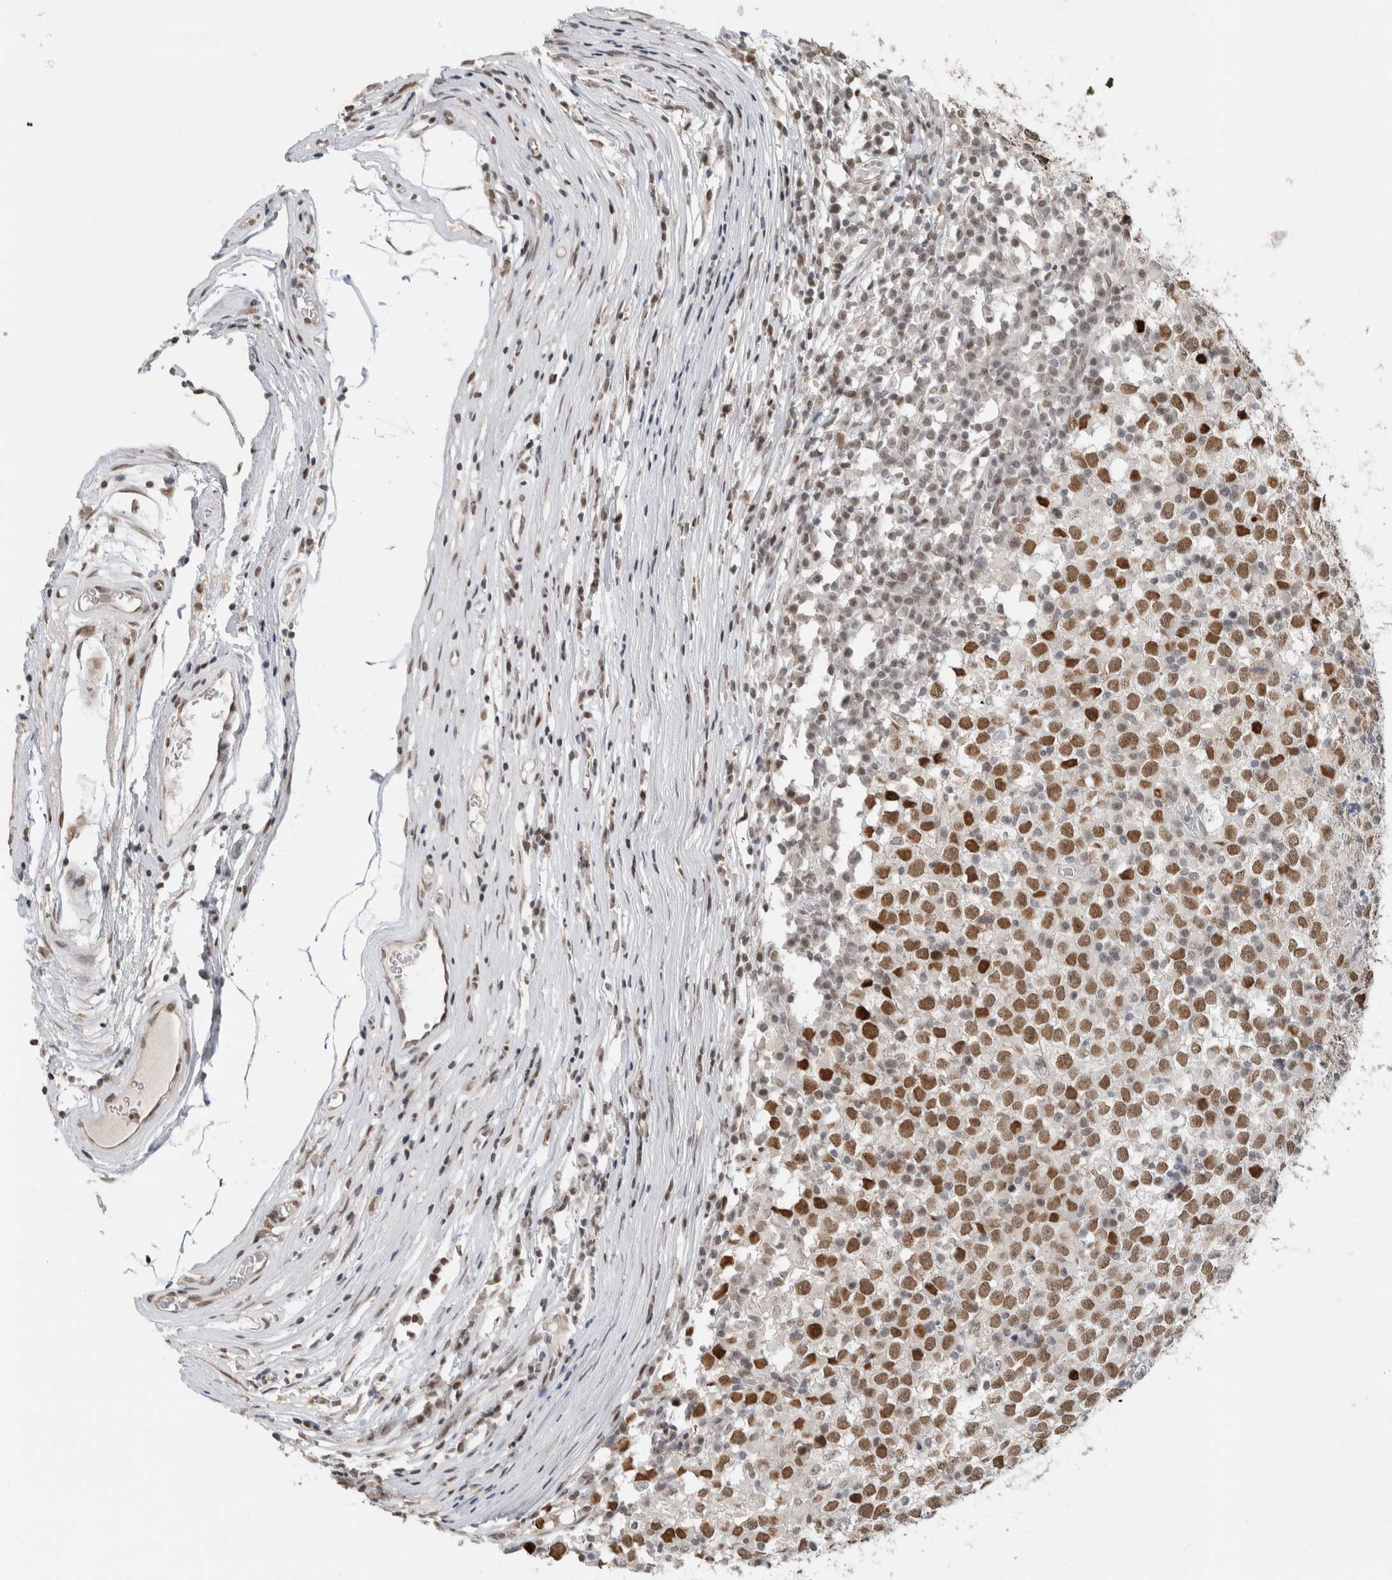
{"staining": {"intensity": "moderate", "quantity": ">75%", "location": "nuclear"}, "tissue": "testis cancer", "cell_type": "Tumor cells", "image_type": "cancer", "snomed": [{"axis": "morphology", "description": "Seminoma, NOS"}, {"axis": "topography", "description": "Testis"}], "caption": "Immunohistochemistry (DAB (3,3'-diaminobenzidine)) staining of human testis seminoma exhibits moderate nuclear protein staining in approximately >75% of tumor cells.", "gene": "HNRNPR", "patient": {"sex": "male", "age": 65}}